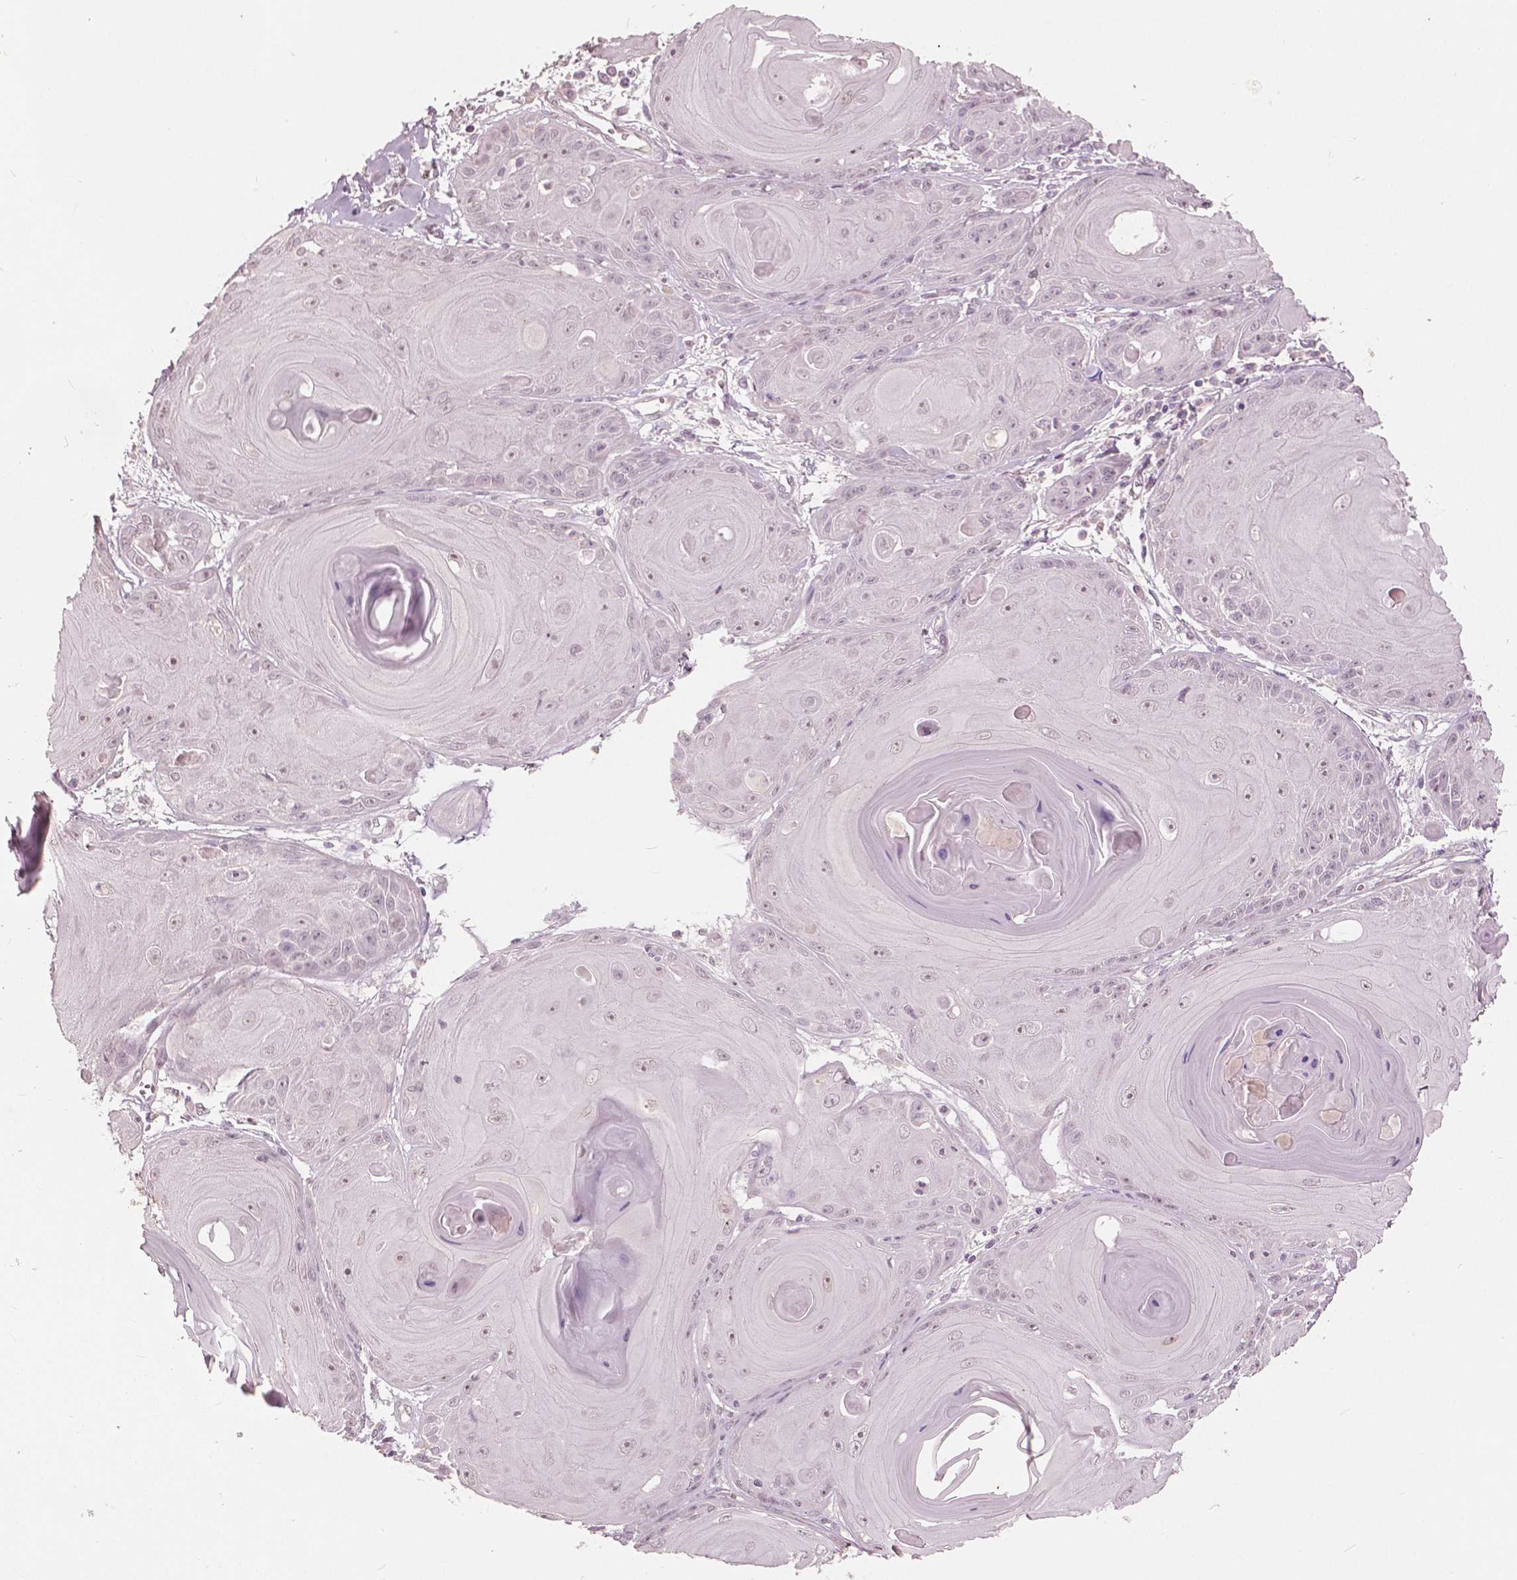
{"staining": {"intensity": "negative", "quantity": "none", "location": "none"}, "tissue": "skin cancer", "cell_type": "Tumor cells", "image_type": "cancer", "snomed": [{"axis": "morphology", "description": "Squamous cell carcinoma, NOS"}, {"axis": "topography", "description": "Skin"}, {"axis": "topography", "description": "Vulva"}], "caption": "DAB (3,3'-diaminobenzidine) immunohistochemical staining of human squamous cell carcinoma (skin) exhibits no significant staining in tumor cells.", "gene": "NANOG", "patient": {"sex": "female", "age": 85}}